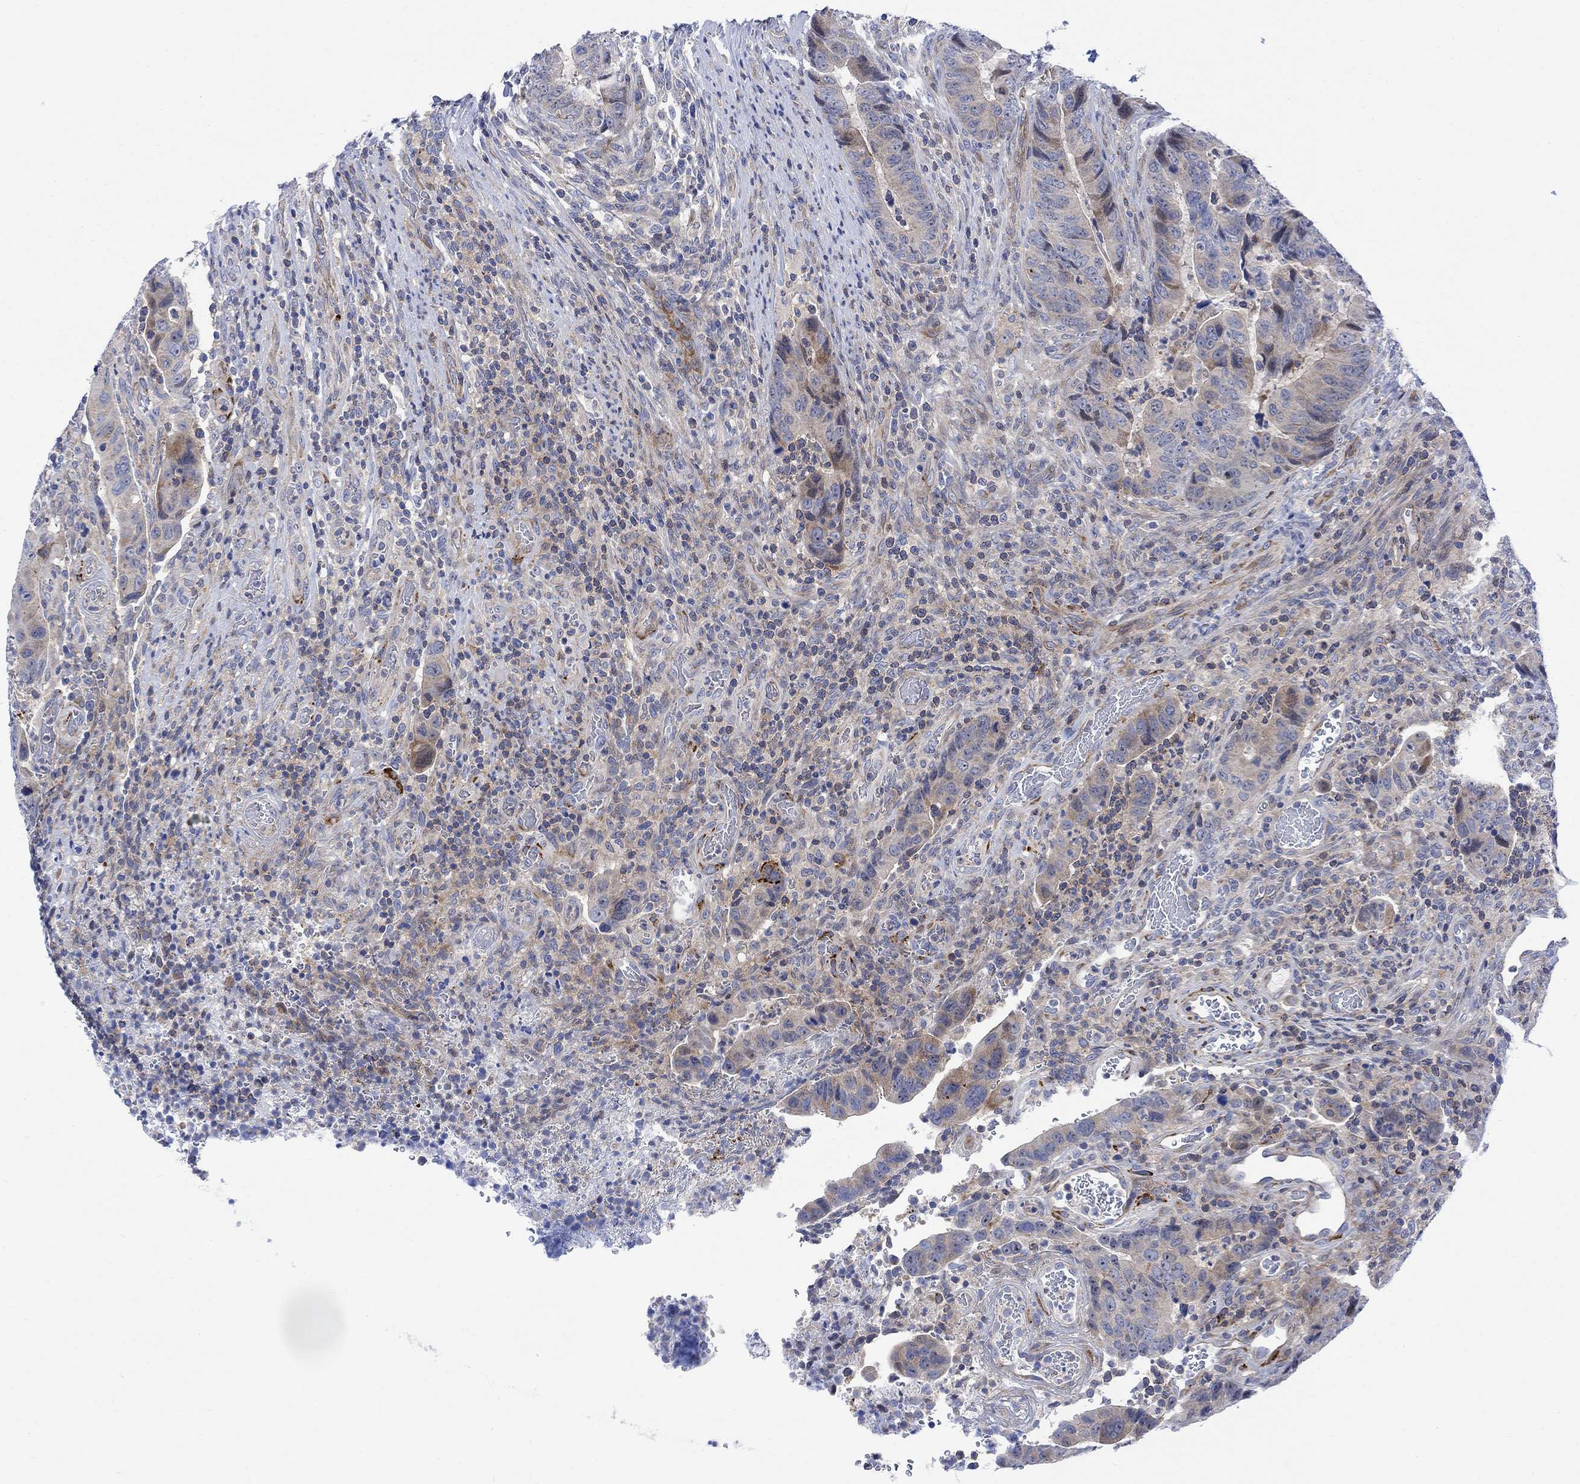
{"staining": {"intensity": "weak", "quantity": "<25%", "location": "cytoplasmic/membranous"}, "tissue": "colorectal cancer", "cell_type": "Tumor cells", "image_type": "cancer", "snomed": [{"axis": "morphology", "description": "Adenocarcinoma, NOS"}, {"axis": "topography", "description": "Colon"}], "caption": "A micrograph of adenocarcinoma (colorectal) stained for a protein shows no brown staining in tumor cells. (Brightfield microscopy of DAB immunohistochemistry (IHC) at high magnification).", "gene": "ARSK", "patient": {"sex": "female", "age": 56}}